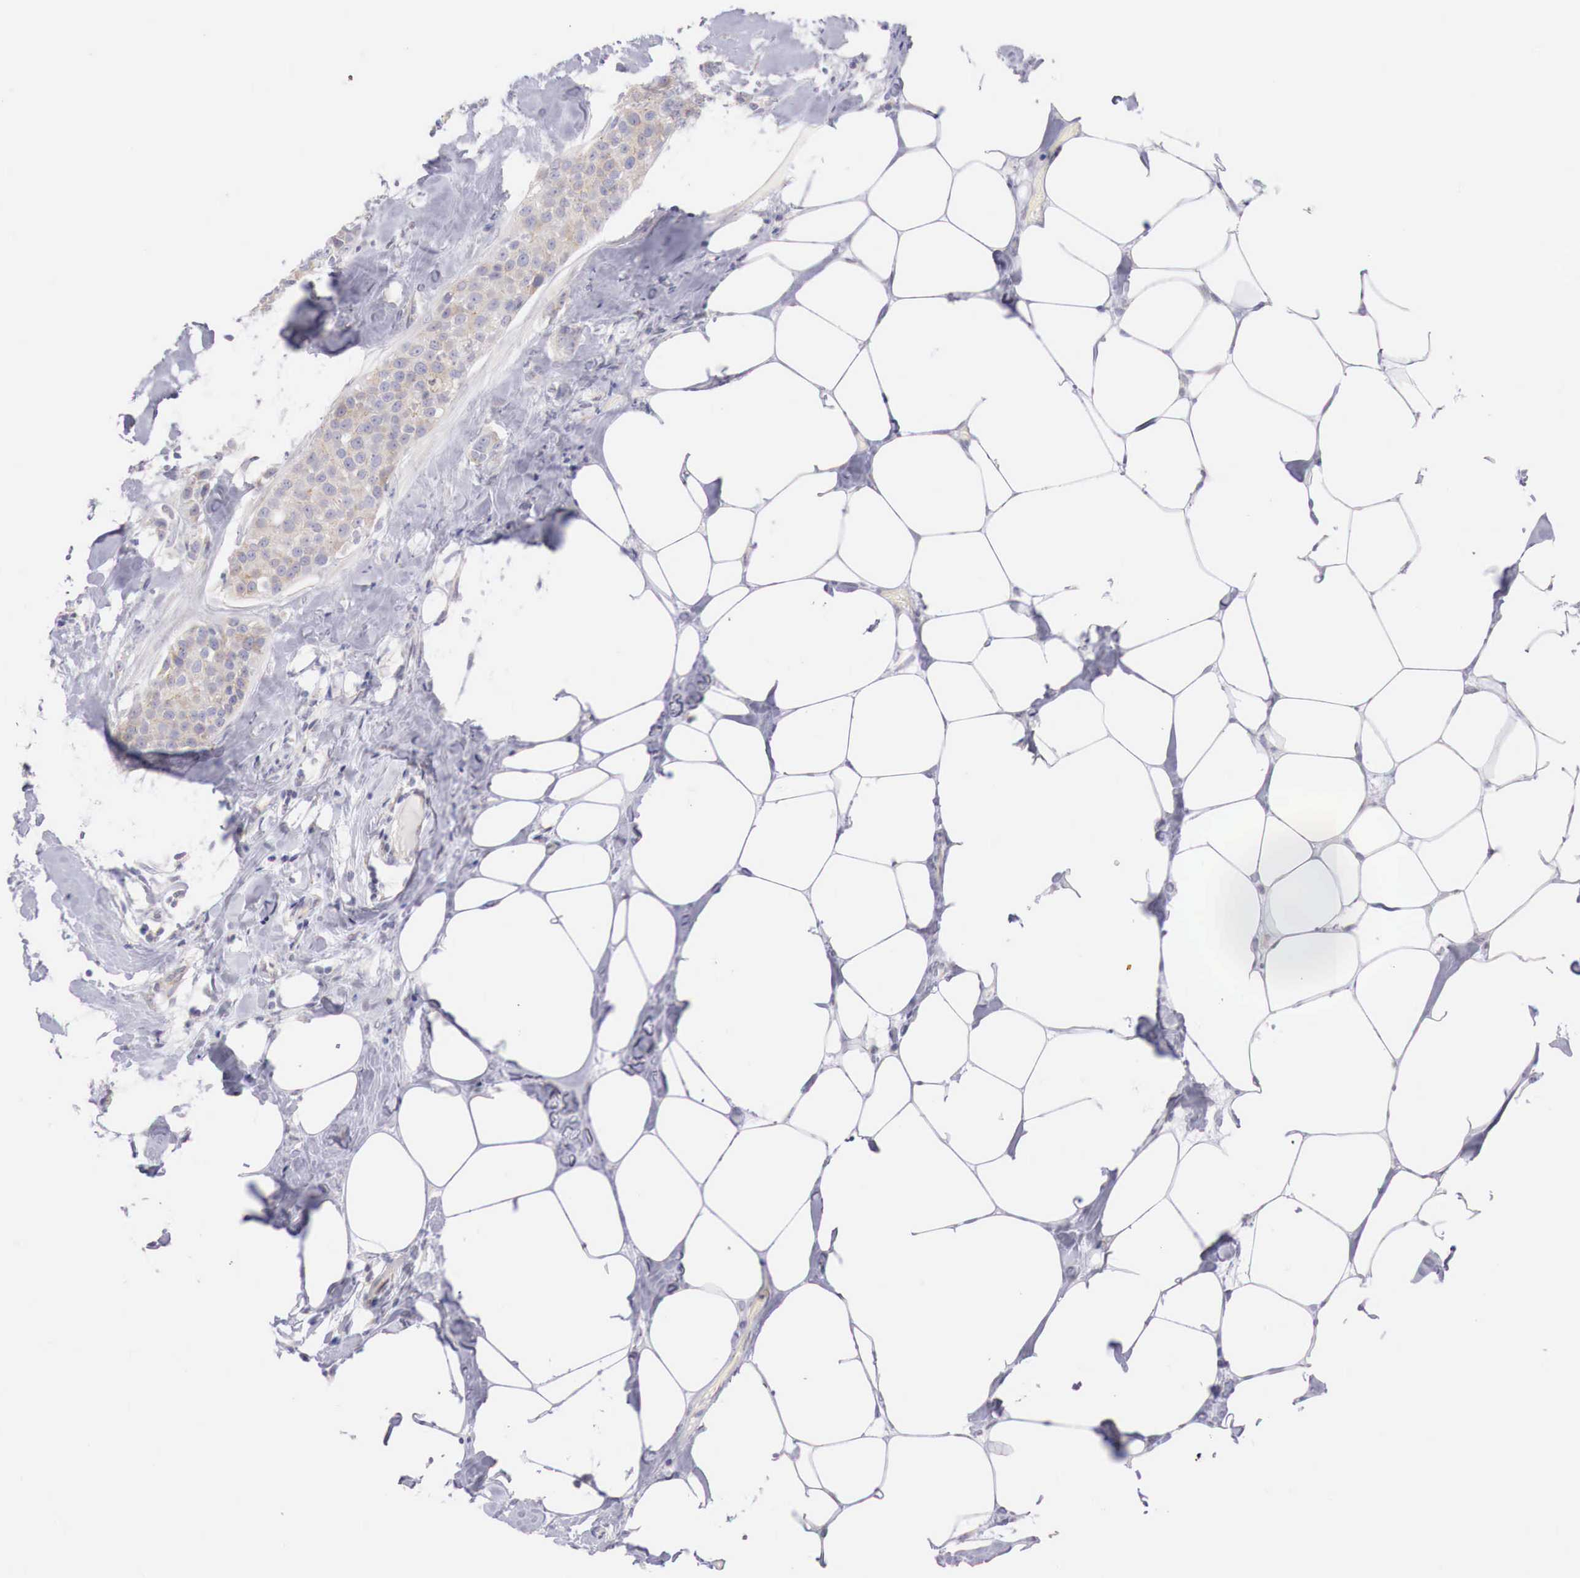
{"staining": {"intensity": "negative", "quantity": "none", "location": "none"}, "tissue": "breast cancer", "cell_type": "Tumor cells", "image_type": "cancer", "snomed": [{"axis": "morphology", "description": "Duct carcinoma"}, {"axis": "topography", "description": "Breast"}], "caption": "Tumor cells are negative for brown protein staining in infiltrating ductal carcinoma (breast).", "gene": "TRIM13", "patient": {"sex": "female", "age": 45}}